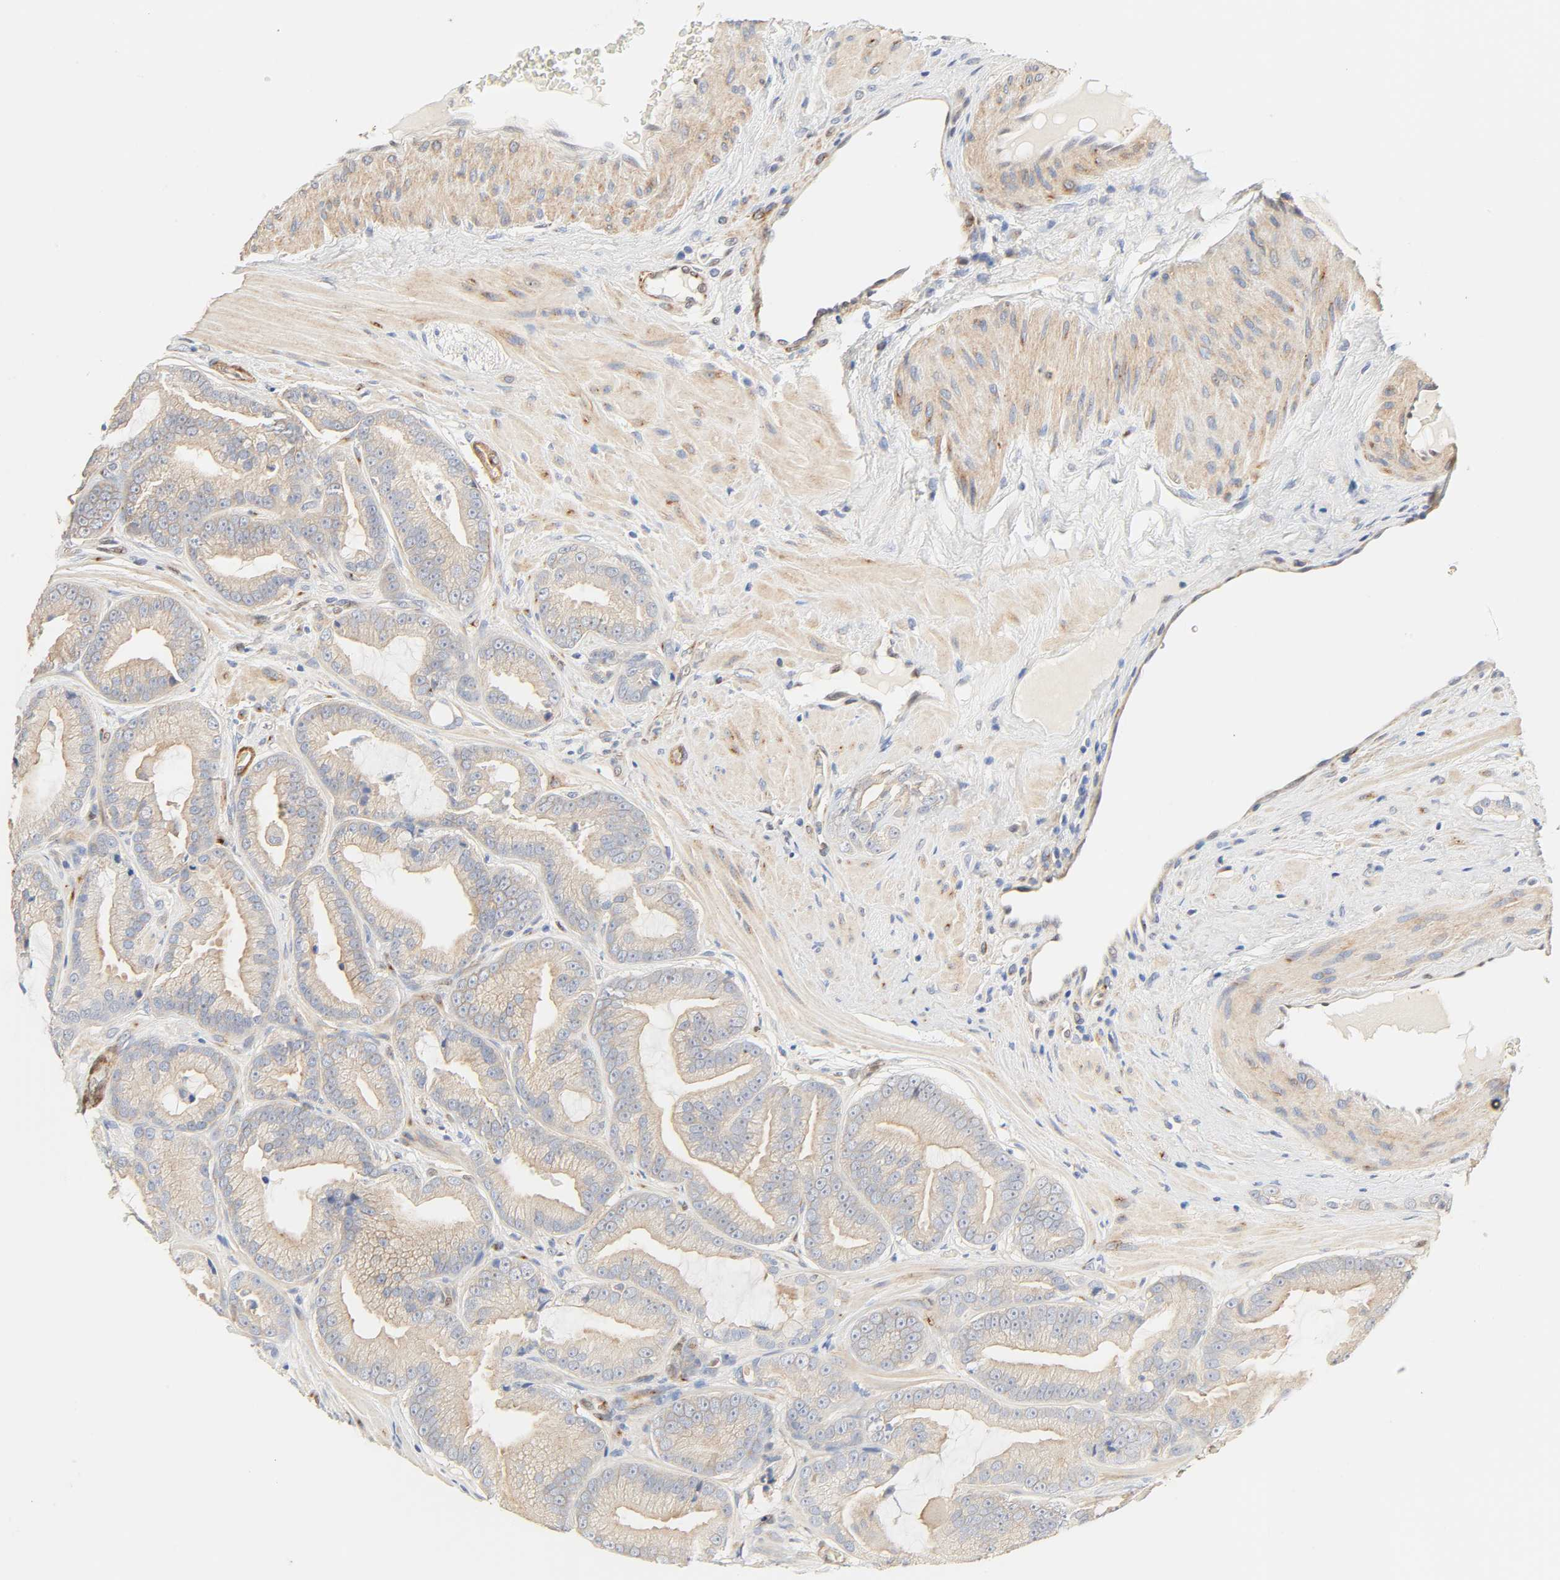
{"staining": {"intensity": "weak", "quantity": ">75%", "location": "cytoplasmic/membranous"}, "tissue": "prostate cancer", "cell_type": "Tumor cells", "image_type": "cancer", "snomed": [{"axis": "morphology", "description": "Adenocarcinoma, Low grade"}, {"axis": "topography", "description": "Prostate"}], "caption": "Human prostate low-grade adenocarcinoma stained with a protein marker reveals weak staining in tumor cells.", "gene": "BORCS8-MEF2B", "patient": {"sex": "male", "age": 58}}